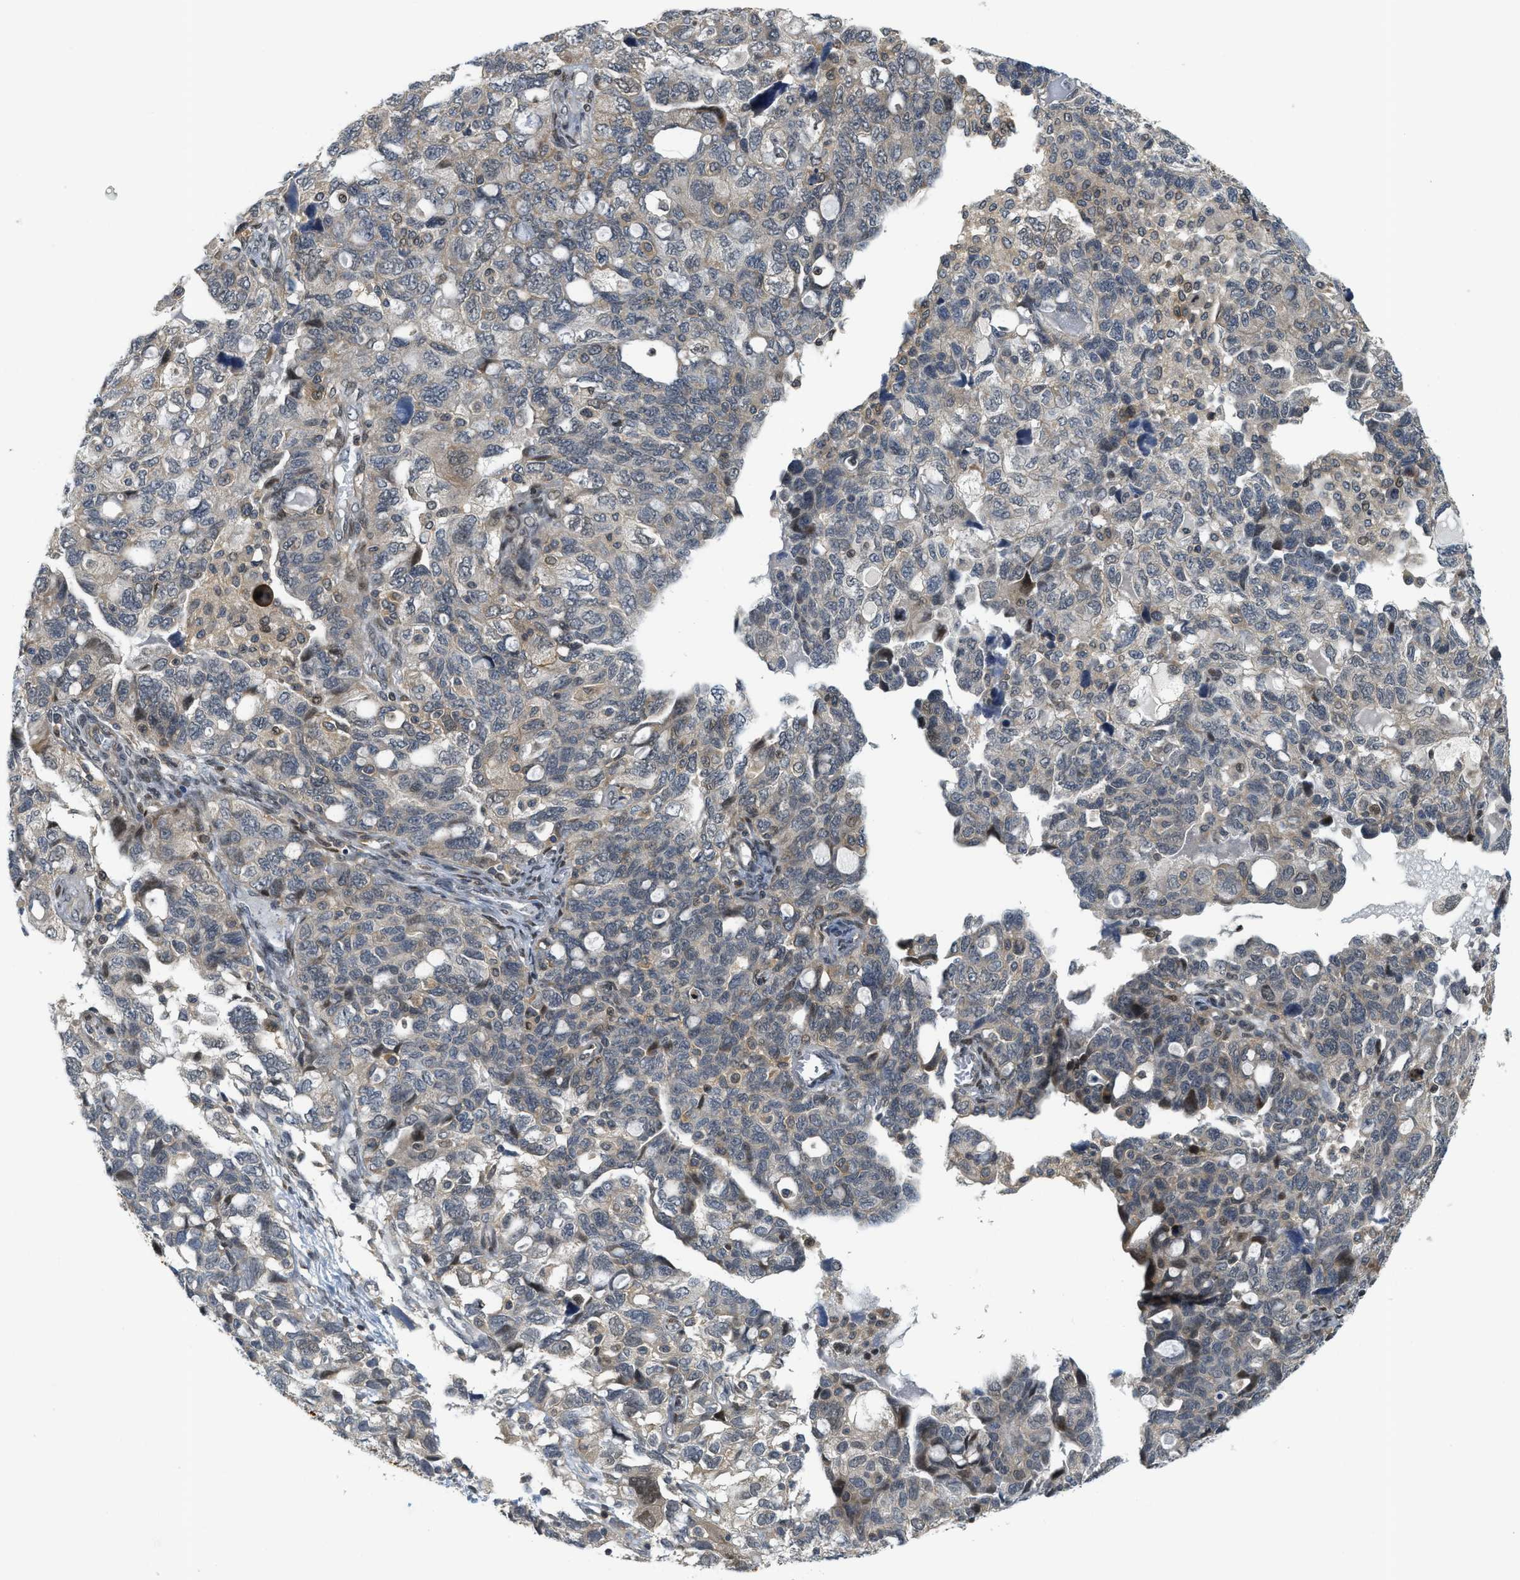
{"staining": {"intensity": "weak", "quantity": "25%-75%", "location": "cytoplasmic/membranous"}, "tissue": "ovarian cancer", "cell_type": "Tumor cells", "image_type": "cancer", "snomed": [{"axis": "morphology", "description": "Carcinoma, NOS"}, {"axis": "morphology", "description": "Cystadenocarcinoma, serous, NOS"}, {"axis": "topography", "description": "Ovary"}], "caption": "Protein staining demonstrates weak cytoplasmic/membranous positivity in approximately 25%-75% of tumor cells in carcinoma (ovarian).", "gene": "KMT2A", "patient": {"sex": "female", "age": 69}}